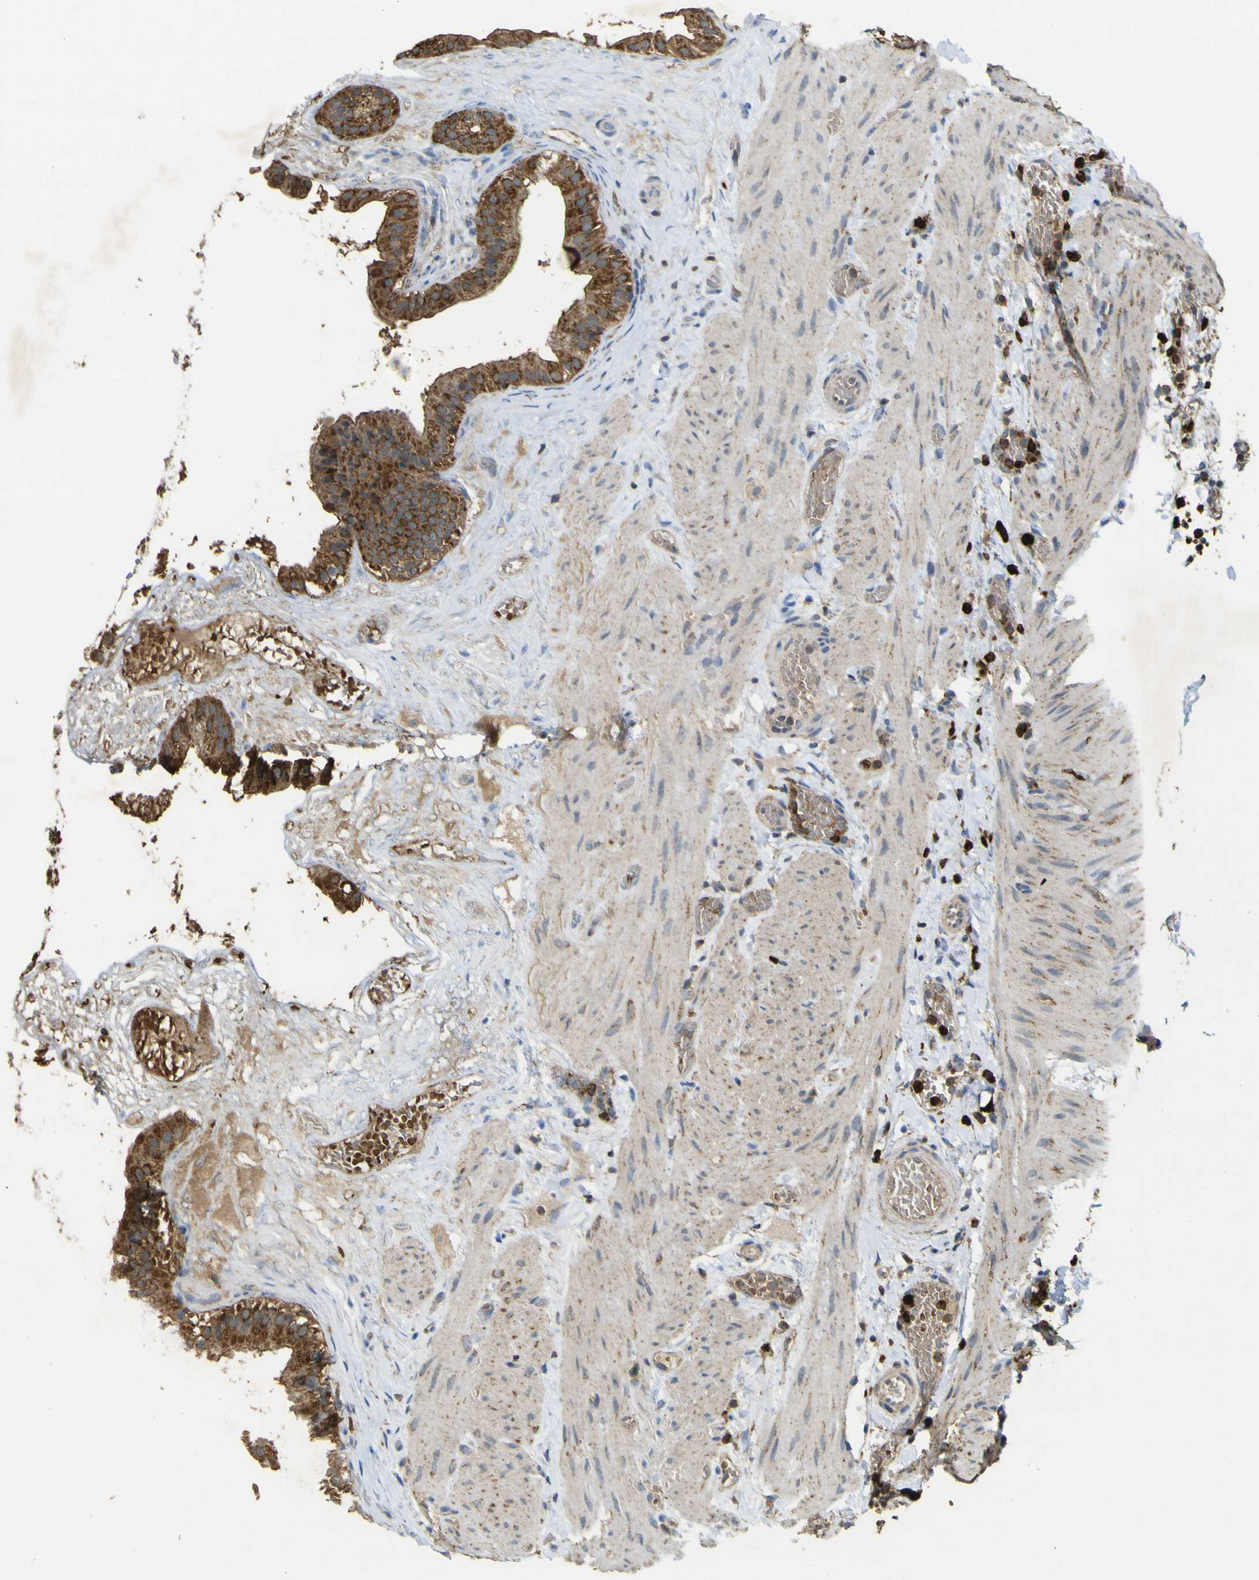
{"staining": {"intensity": "strong", "quantity": ">75%", "location": "cytoplasmic/membranous"}, "tissue": "gallbladder", "cell_type": "Glandular cells", "image_type": "normal", "snomed": [{"axis": "morphology", "description": "Normal tissue, NOS"}, {"axis": "topography", "description": "Gallbladder"}], "caption": "A high-resolution photomicrograph shows immunohistochemistry (IHC) staining of unremarkable gallbladder, which exhibits strong cytoplasmic/membranous expression in approximately >75% of glandular cells.", "gene": "ACSL3", "patient": {"sex": "female", "age": 26}}